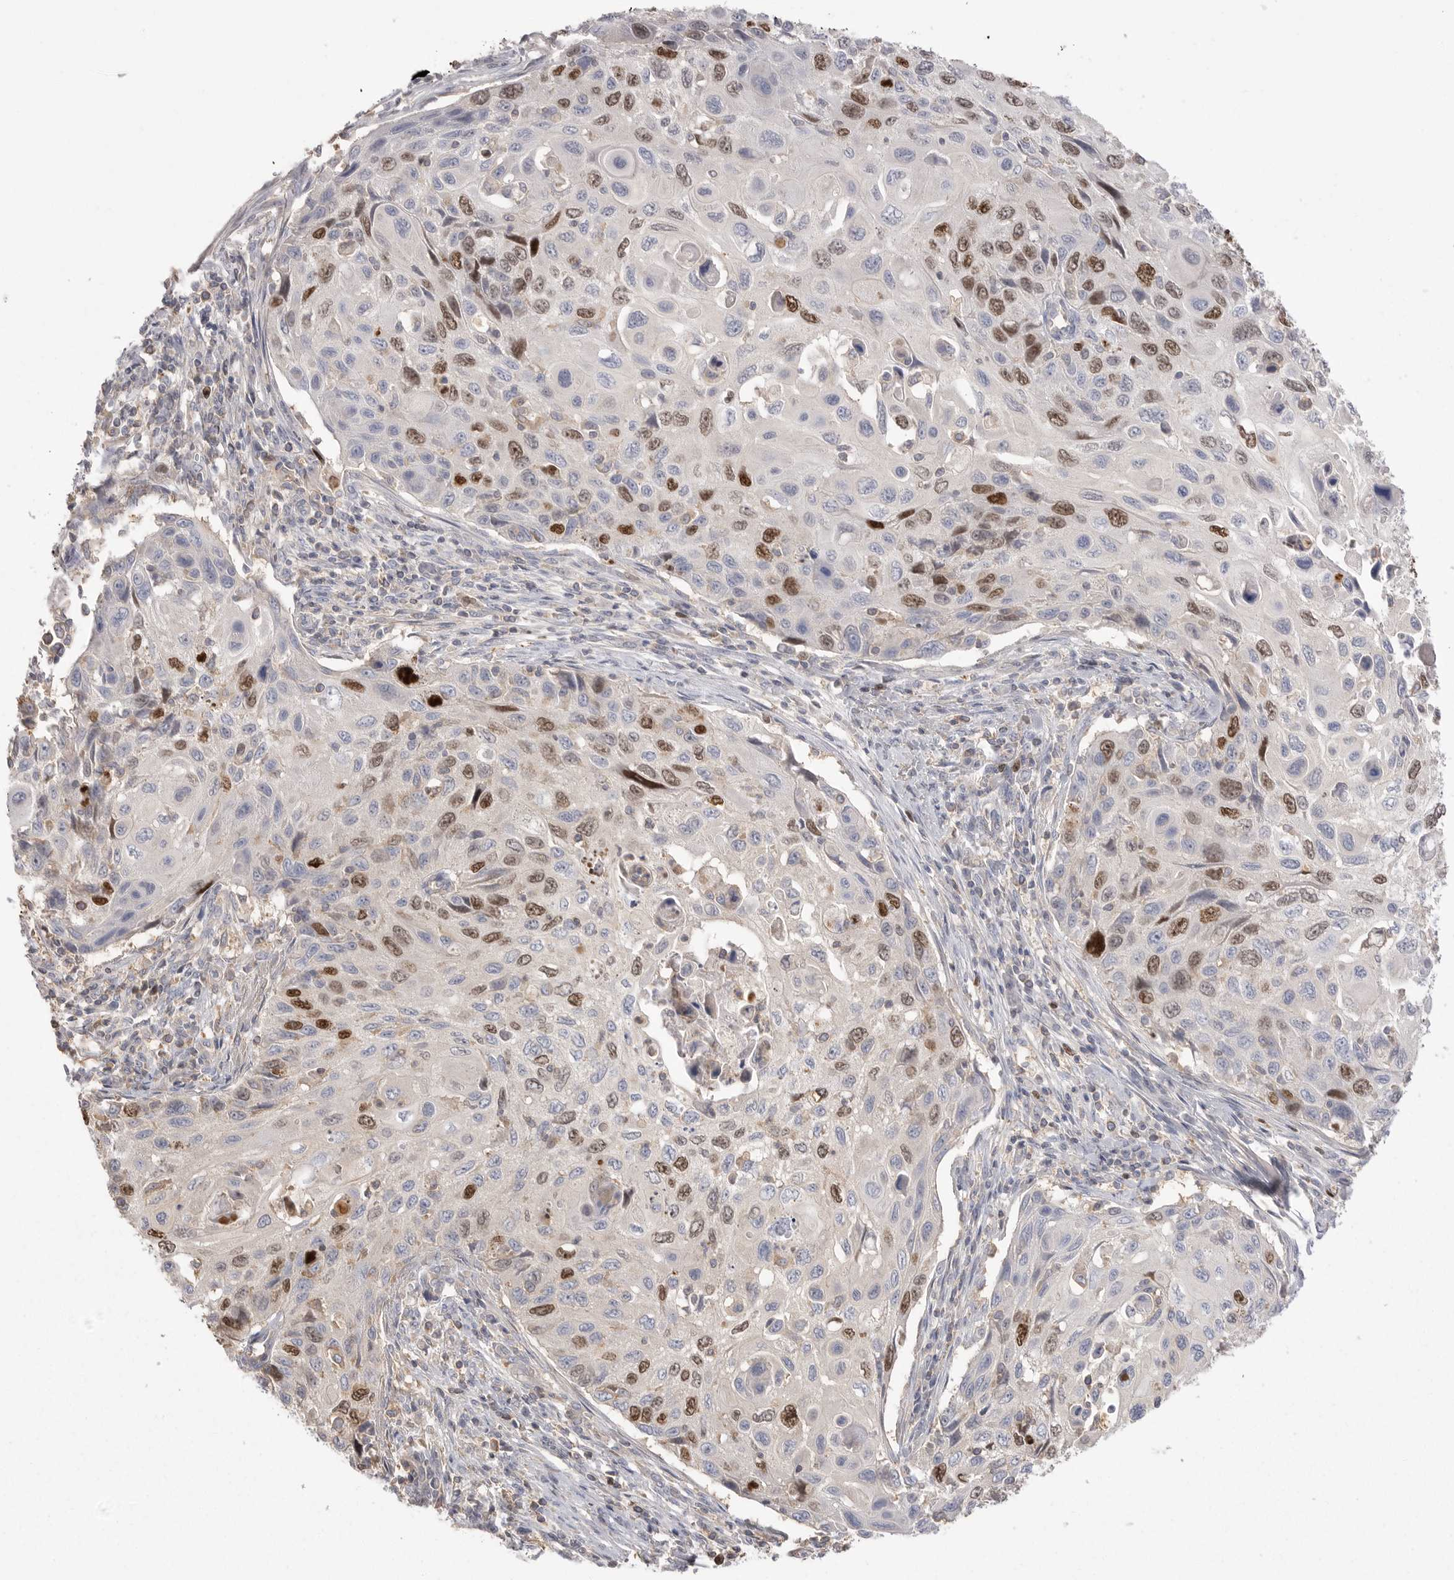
{"staining": {"intensity": "strong", "quantity": "<25%", "location": "nuclear"}, "tissue": "cervical cancer", "cell_type": "Tumor cells", "image_type": "cancer", "snomed": [{"axis": "morphology", "description": "Squamous cell carcinoma, NOS"}, {"axis": "topography", "description": "Cervix"}], "caption": "Cervical squamous cell carcinoma stained with immunohistochemistry (IHC) demonstrates strong nuclear positivity in approximately <25% of tumor cells.", "gene": "TOP2A", "patient": {"sex": "female", "age": 70}}